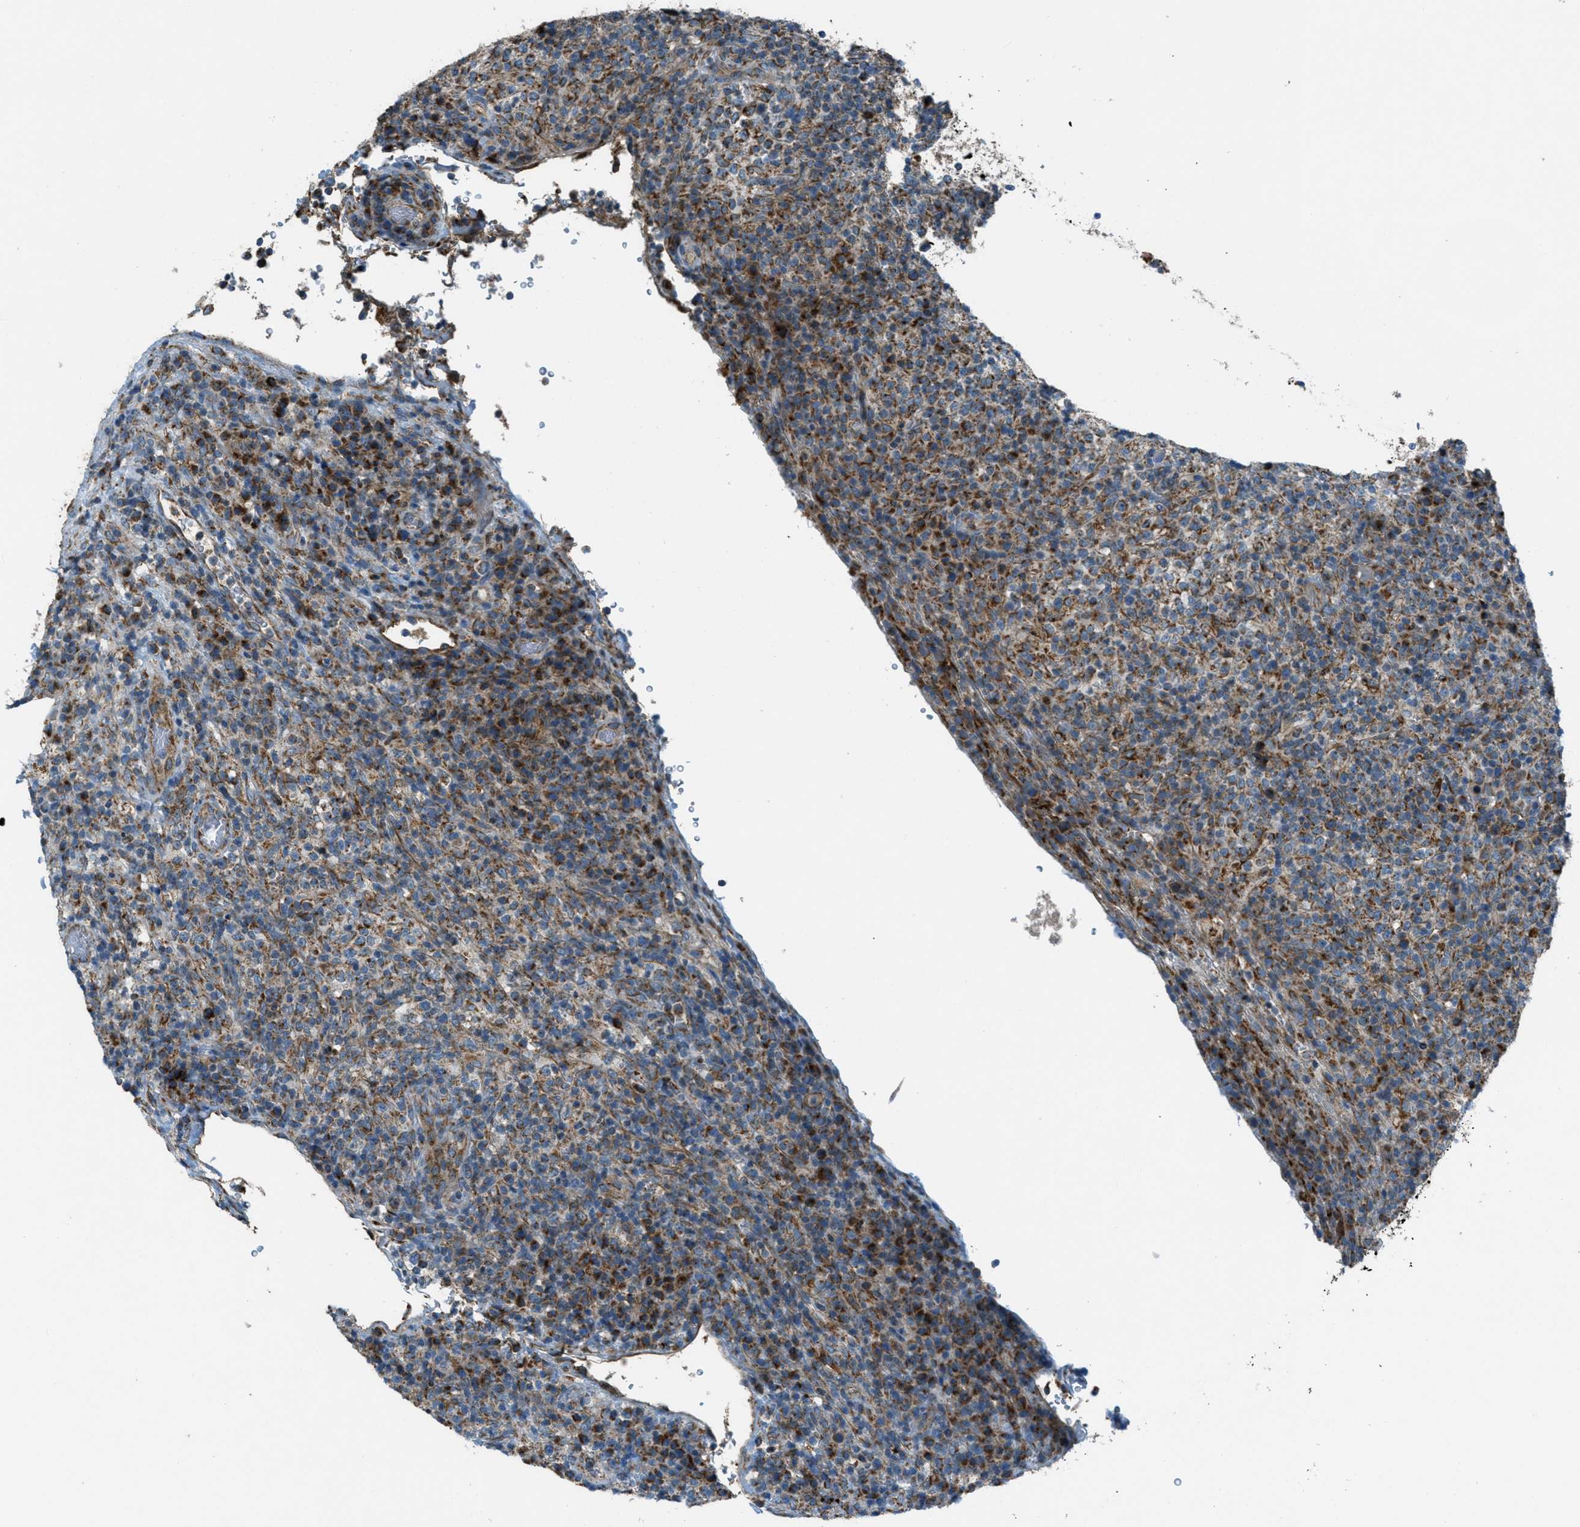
{"staining": {"intensity": "moderate", "quantity": ">75%", "location": "cytoplasmic/membranous"}, "tissue": "lymphoma", "cell_type": "Tumor cells", "image_type": "cancer", "snomed": [{"axis": "morphology", "description": "Malignant lymphoma, non-Hodgkin's type, High grade"}, {"axis": "topography", "description": "Lymph node"}], "caption": "Lymphoma stained with a brown dye displays moderate cytoplasmic/membranous positive staining in approximately >75% of tumor cells.", "gene": "BCKDK", "patient": {"sex": "female", "age": 76}}